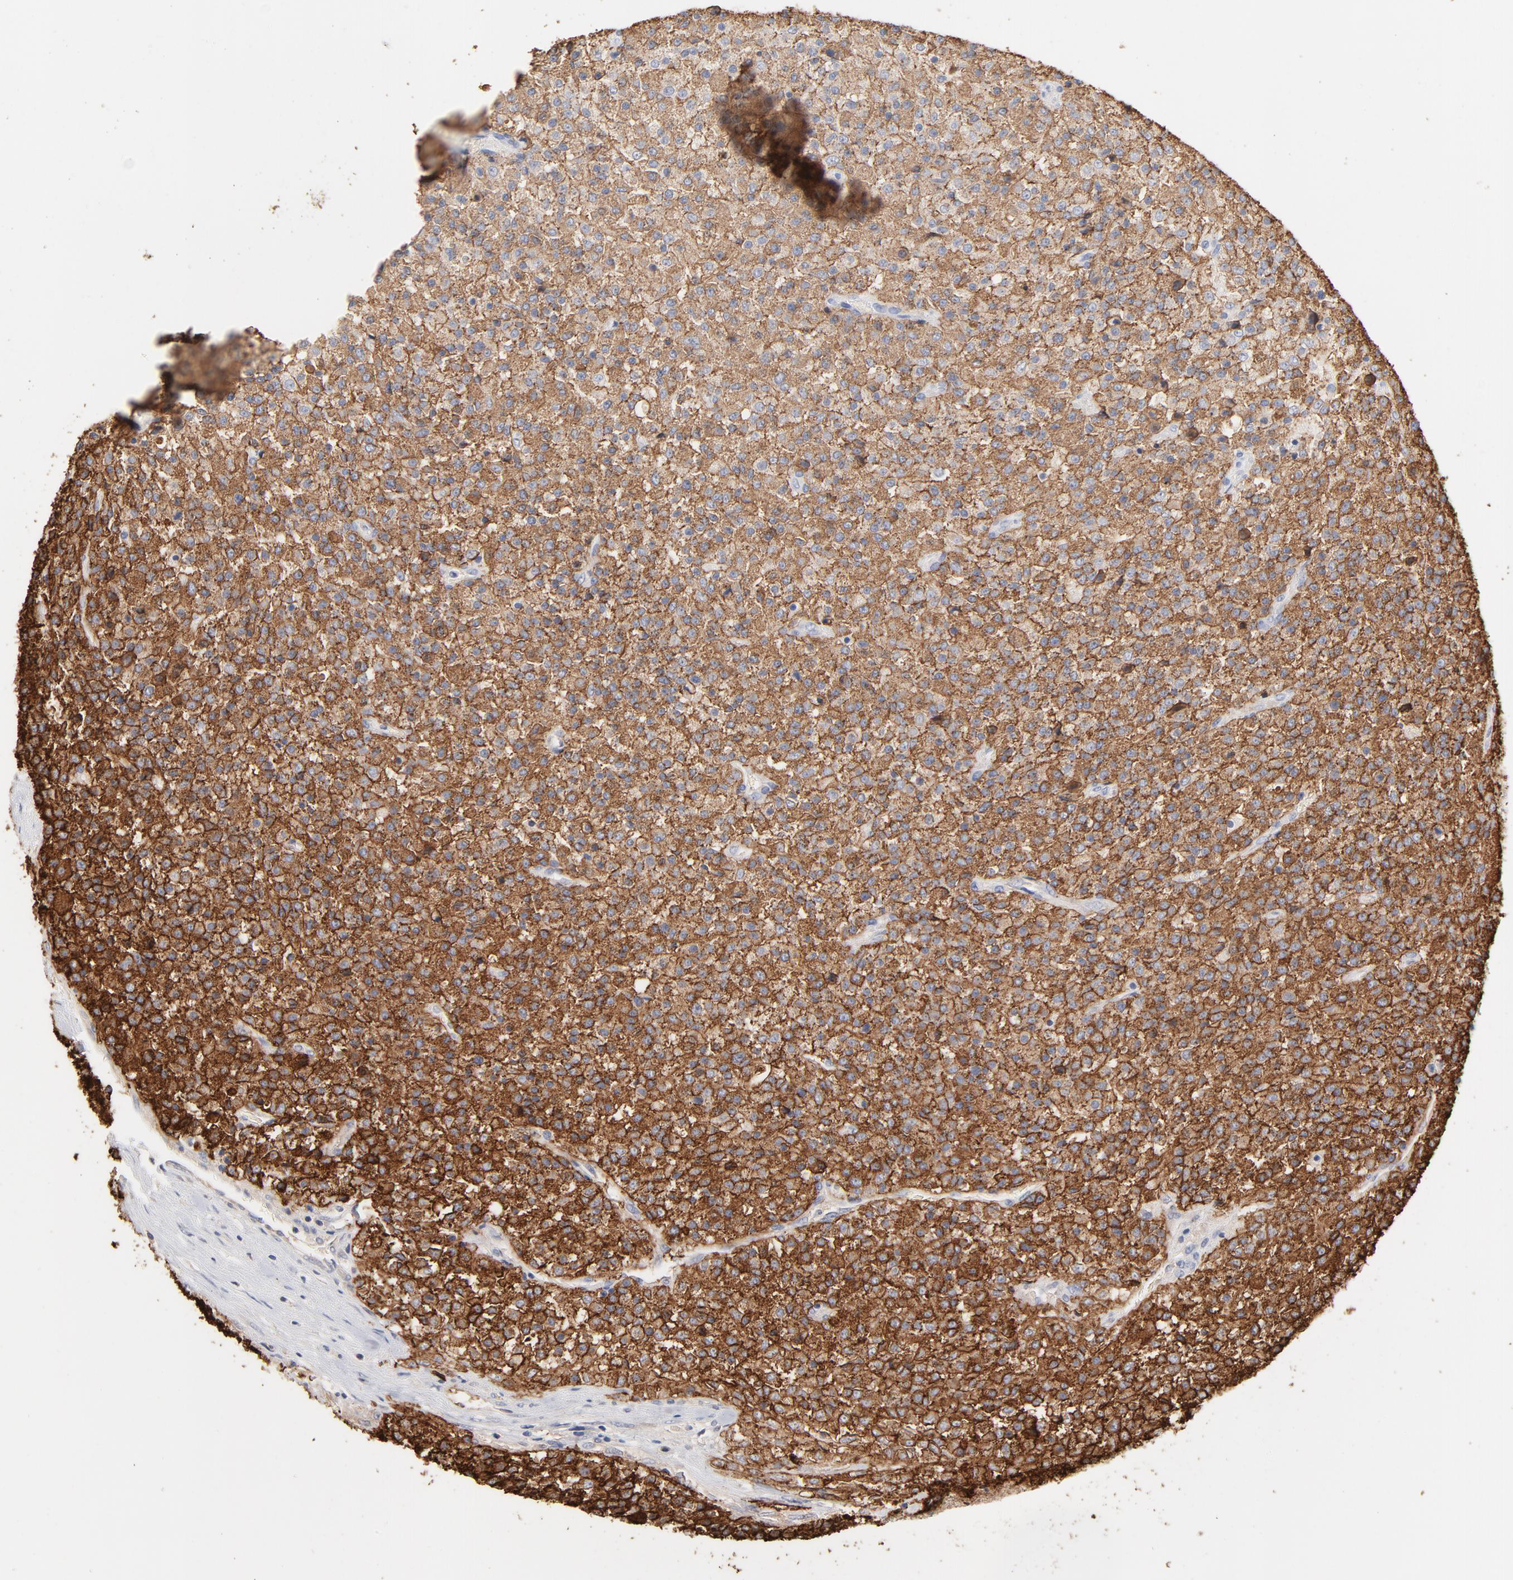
{"staining": {"intensity": "moderate", "quantity": ">75%", "location": "cytoplasmic/membranous"}, "tissue": "testis cancer", "cell_type": "Tumor cells", "image_type": "cancer", "snomed": [{"axis": "morphology", "description": "Seminoma, NOS"}, {"axis": "topography", "description": "Testis"}], "caption": "Immunohistochemical staining of human testis cancer (seminoma) exhibits medium levels of moderate cytoplasmic/membranous protein expression in about >75% of tumor cells.", "gene": "SETD3", "patient": {"sex": "male", "age": 59}}